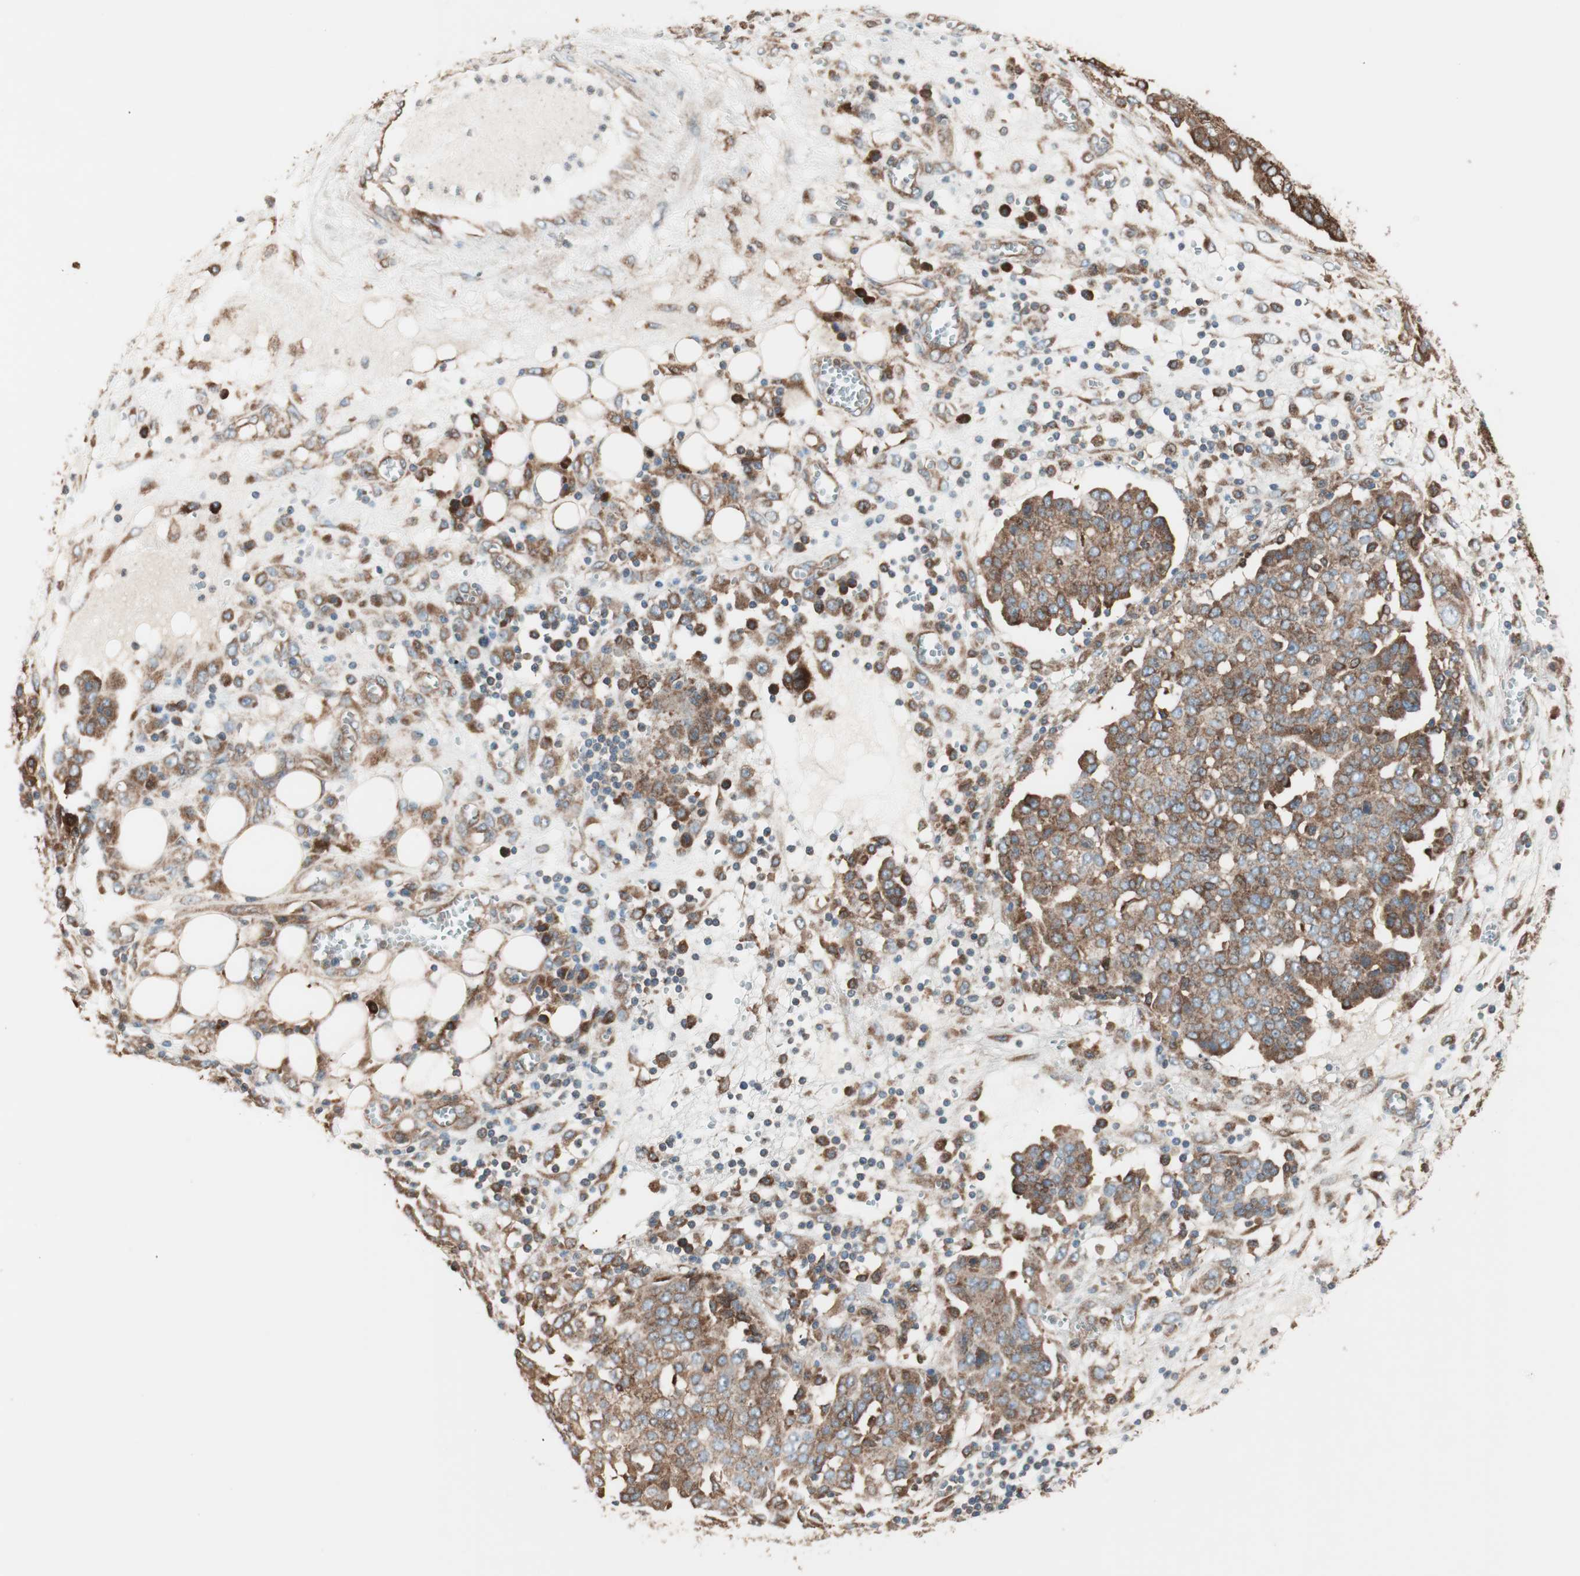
{"staining": {"intensity": "moderate", "quantity": ">75%", "location": "cytoplasmic/membranous"}, "tissue": "ovarian cancer", "cell_type": "Tumor cells", "image_type": "cancer", "snomed": [{"axis": "morphology", "description": "Cystadenocarcinoma, serous, NOS"}, {"axis": "topography", "description": "Soft tissue"}, {"axis": "topography", "description": "Ovary"}], "caption": "A brown stain shows moderate cytoplasmic/membranous expression of a protein in ovarian cancer tumor cells.", "gene": "RAB5A", "patient": {"sex": "female", "age": 57}}